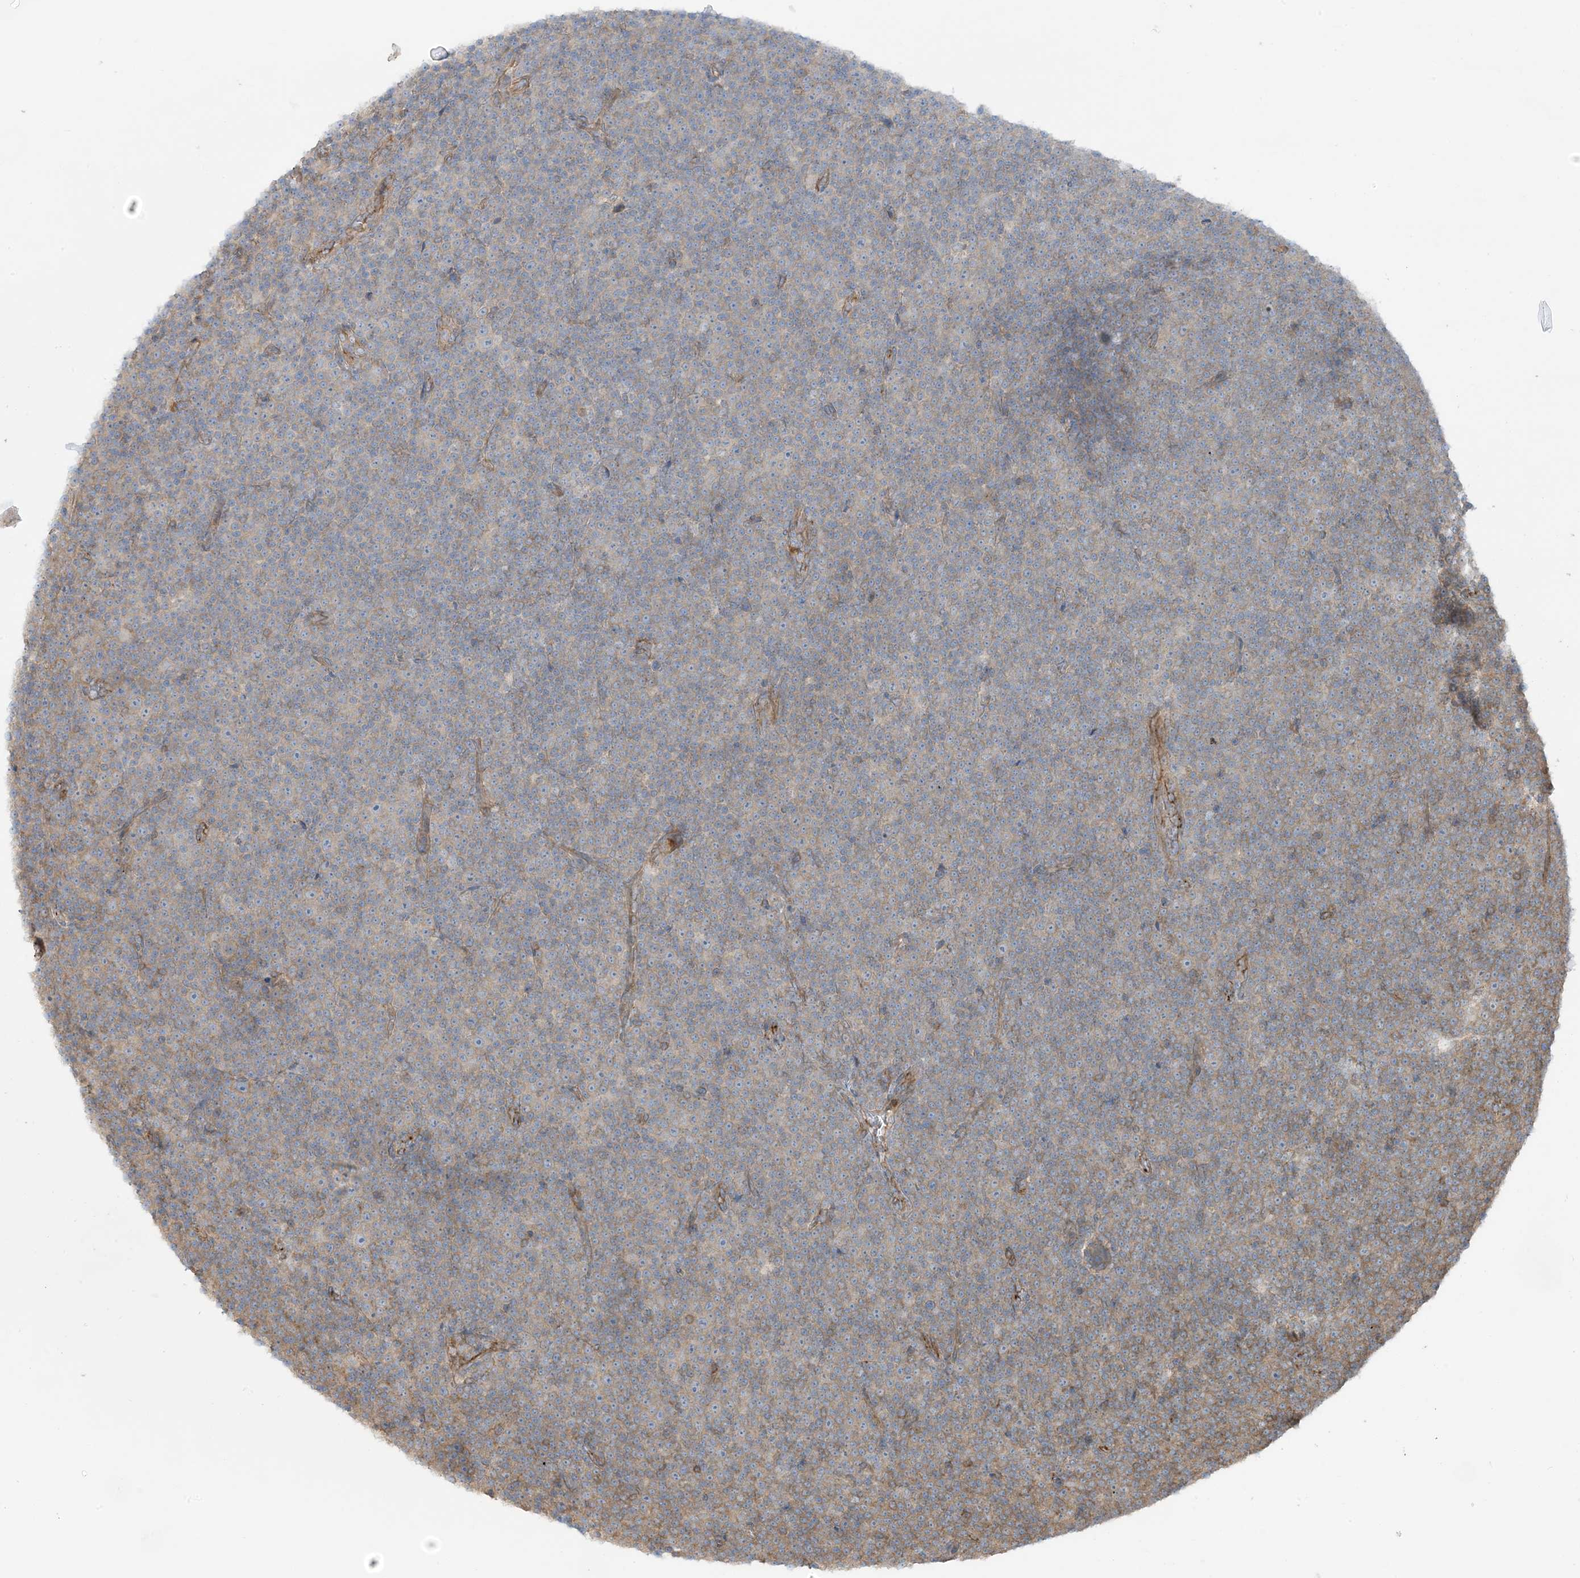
{"staining": {"intensity": "weak", "quantity": "25%-75%", "location": "cytoplasmic/membranous"}, "tissue": "lymphoma", "cell_type": "Tumor cells", "image_type": "cancer", "snomed": [{"axis": "morphology", "description": "Malignant lymphoma, non-Hodgkin's type, Low grade"}, {"axis": "topography", "description": "Lymph node"}], "caption": "Protein staining of lymphoma tissue displays weak cytoplasmic/membranous positivity in about 25%-75% of tumor cells. (DAB (3,3'-diaminobenzidine) IHC with brightfield microscopy, high magnification).", "gene": "ICMT", "patient": {"sex": "female", "age": 67}}